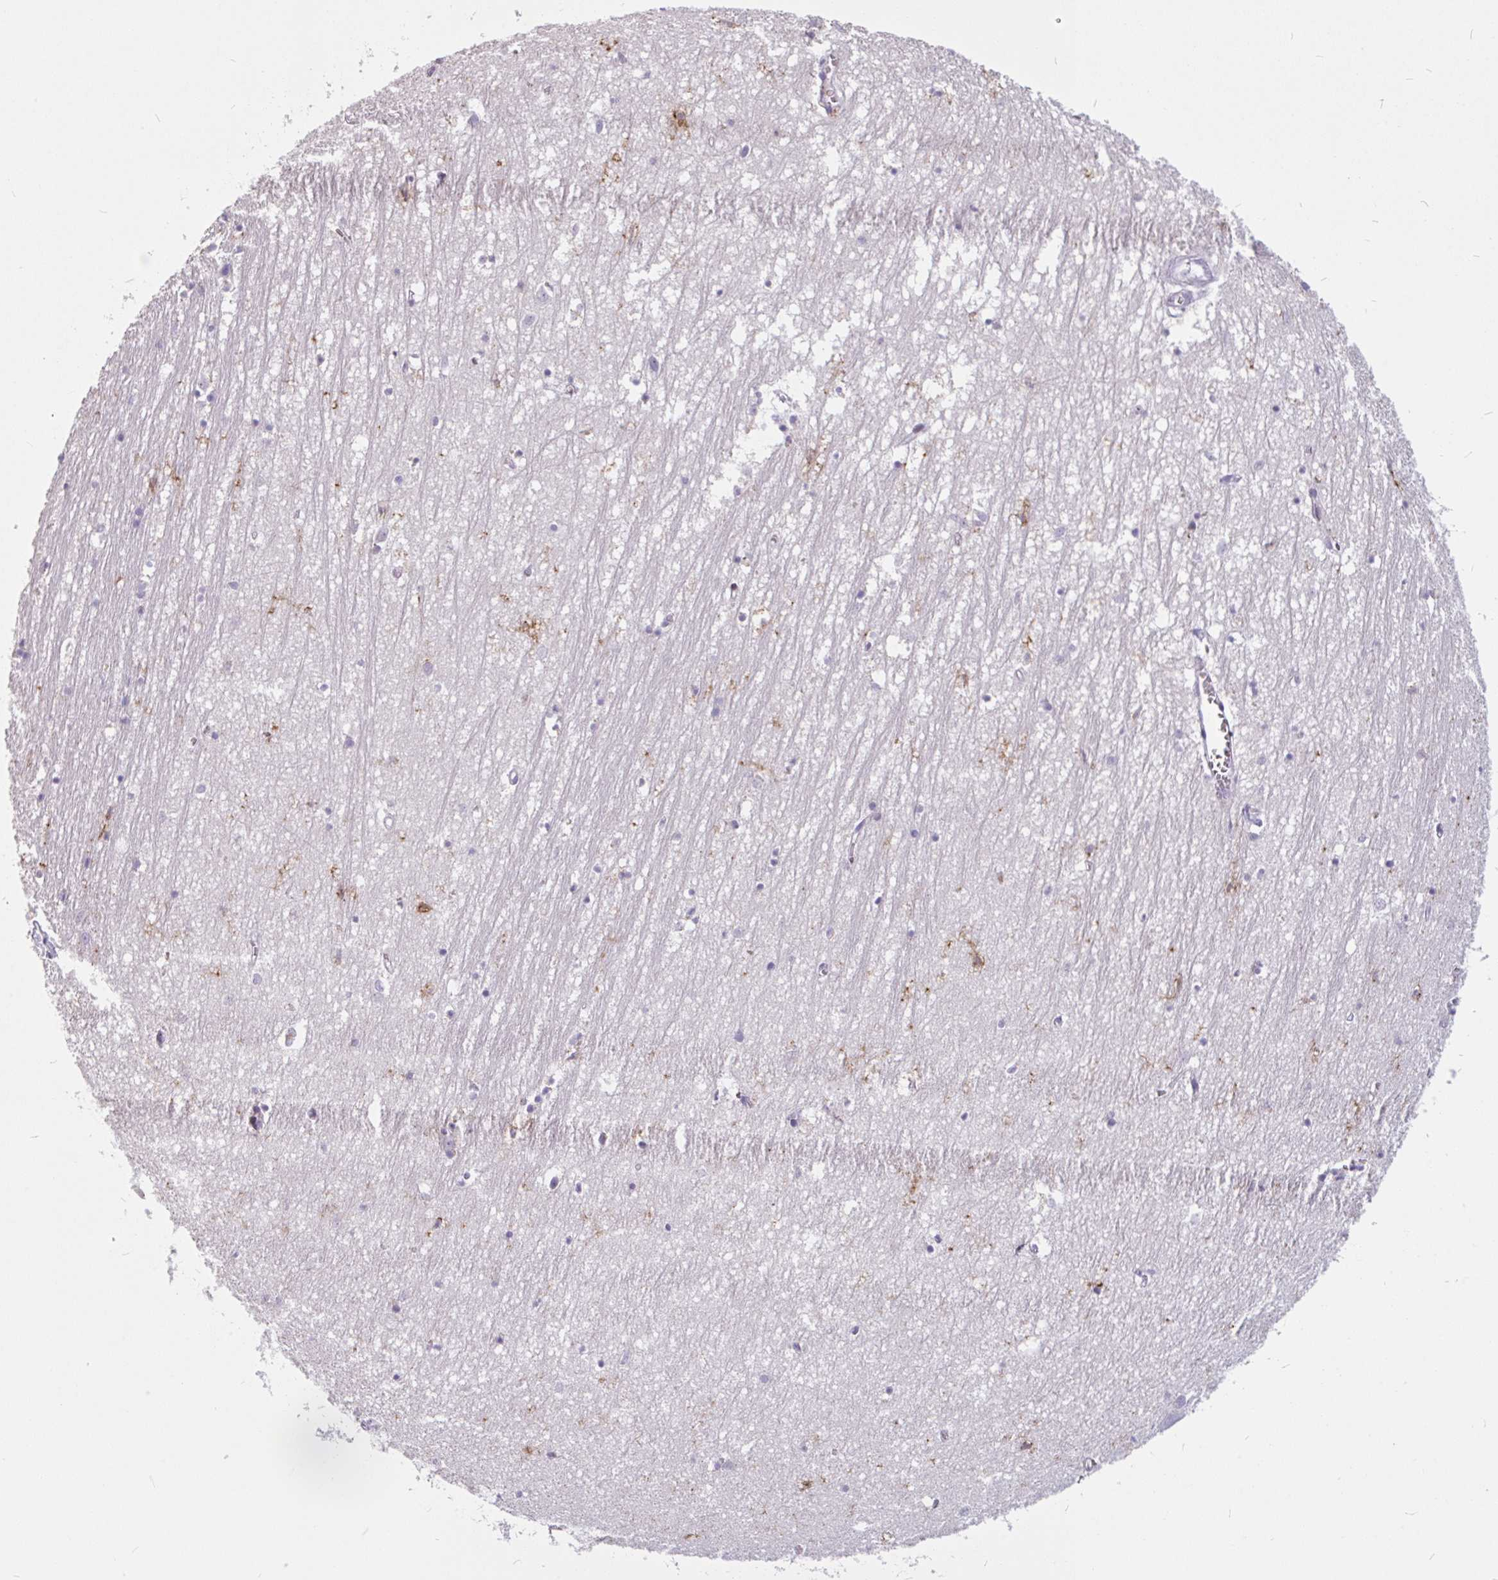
{"staining": {"intensity": "moderate", "quantity": "<25%", "location": "cytoplasmic/membranous"}, "tissue": "hippocampus", "cell_type": "Glial cells", "image_type": "normal", "snomed": [{"axis": "morphology", "description": "Normal tissue, NOS"}, {"axis": "topography", "description": "Hippocampus"}], "caption": "Hippocampus was stained to show a protein in brown. There is low levels of moderate cytoplasmic/membranous staining in about <25% of glial cells.", "gene": "TMEM119", "patient": {"sex": "female", "age": 64}}